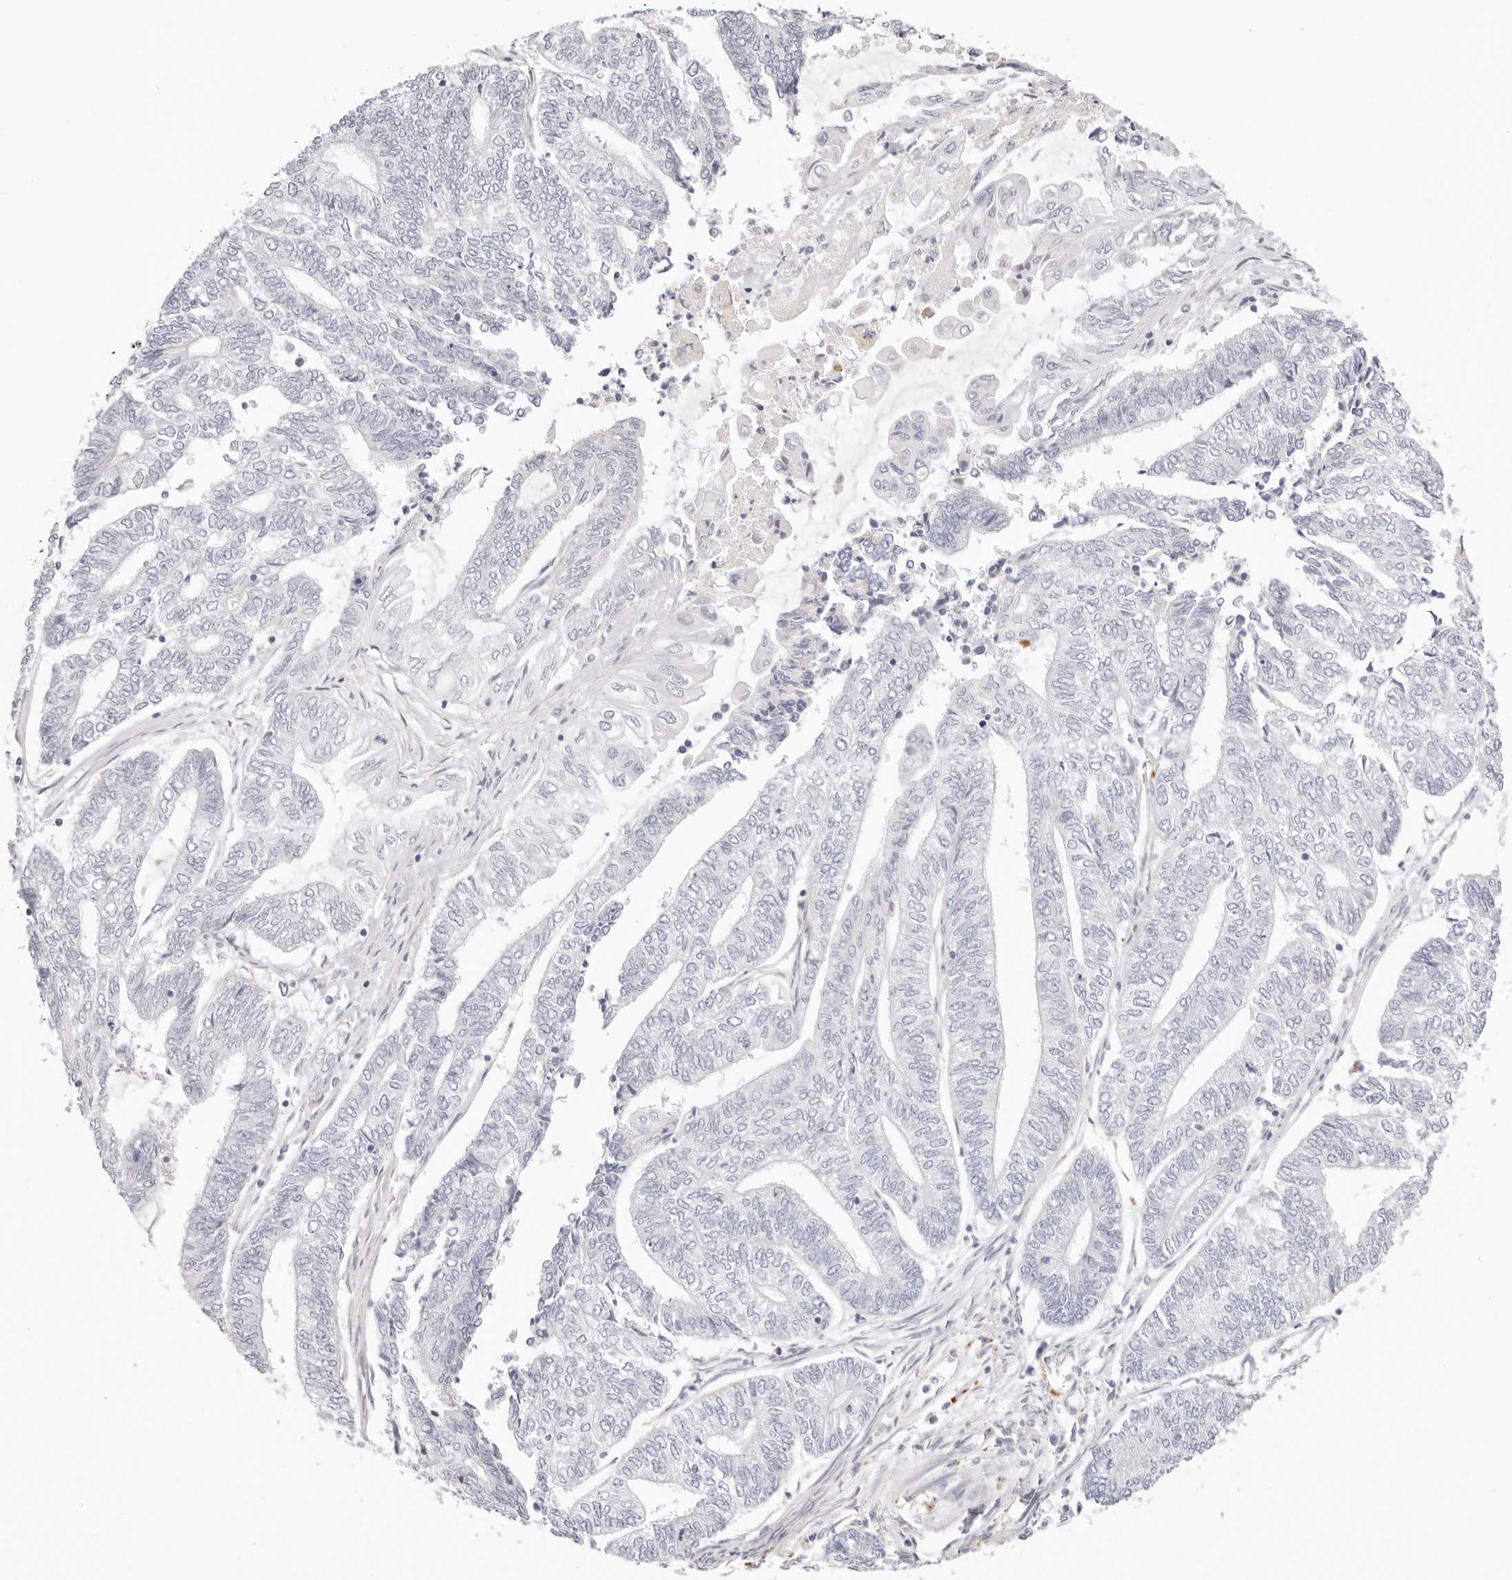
{"staining": {"intensity": "negative", "quantity": "none", "location": "none"}, "tissue": "endometrial cancer", "cell_type": "Tumor cells", "image_type": "cancer", "snomed": [{"axis": "morphology", "description": "Adenocarcinoma, NOS"}, {"axis": "topography", "description": "Uterus"}, {"axis": "topography", "description": "Endometrium"}], "caption": "The photomicrograph shows no staining of tumor cells in endometrial adenocarcinoma. (IHC, brightfield microscopy, high magnification).", "gene": "STKLD1", "patient": {"sex": "female", "age": 70}}